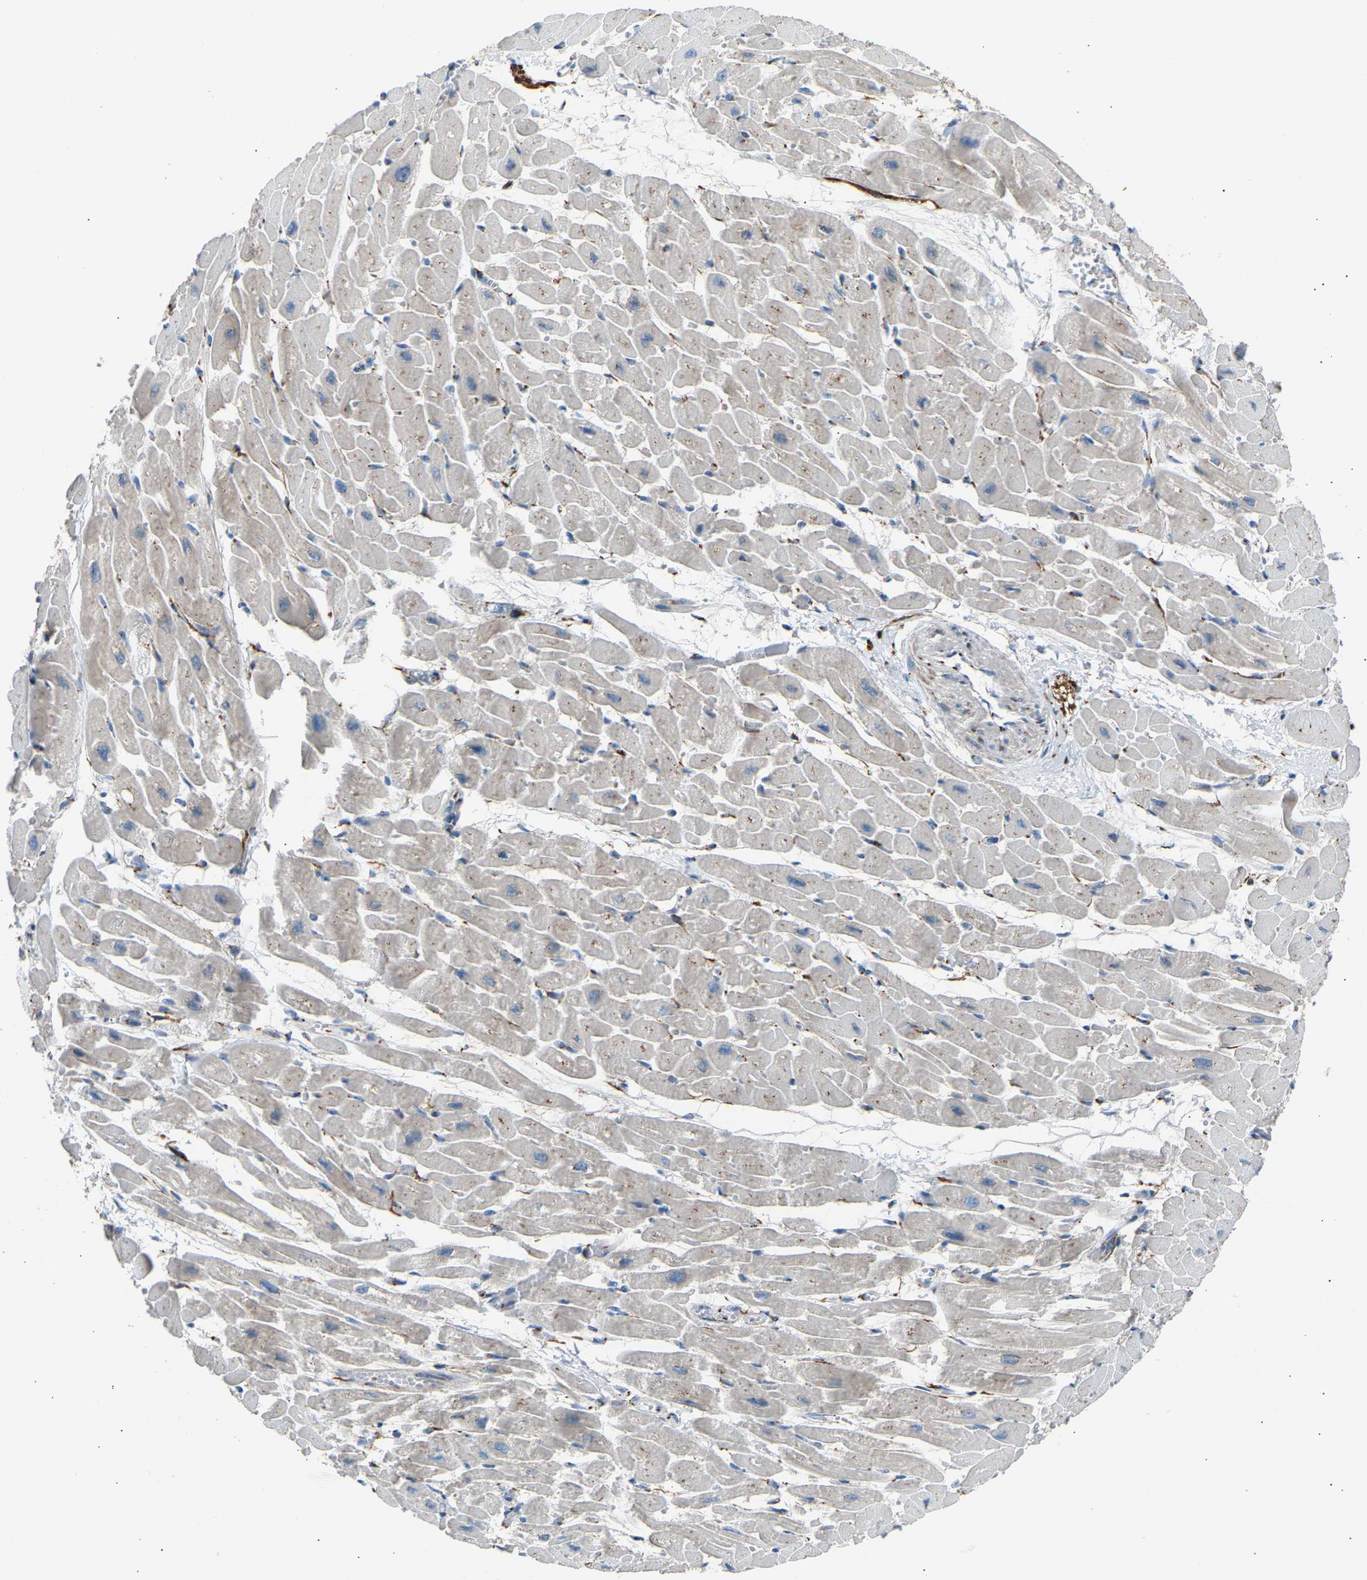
{"staining": {"intensity": "weak", "quantity": "25%-75%", "location": "cytoplasmic/membranous"}, "tissue": "heart muscle", "cell_type": "Cardiomyocytes", "image_type": "normal", "snomed": [{"axis": "morphology", "description": "Normal tissue, NOS"}, {"axis": "topography", "description": "Heart"}], "caption": "The micrograph shows immunohistochemical staining of unremarkable heart muscle. There is weak cytoplasmic/membranous staining is present in about 25%-75% of cardiomyocytes.", "gene": "CYREN", "patient": {"sex": "male", "age": 45}}